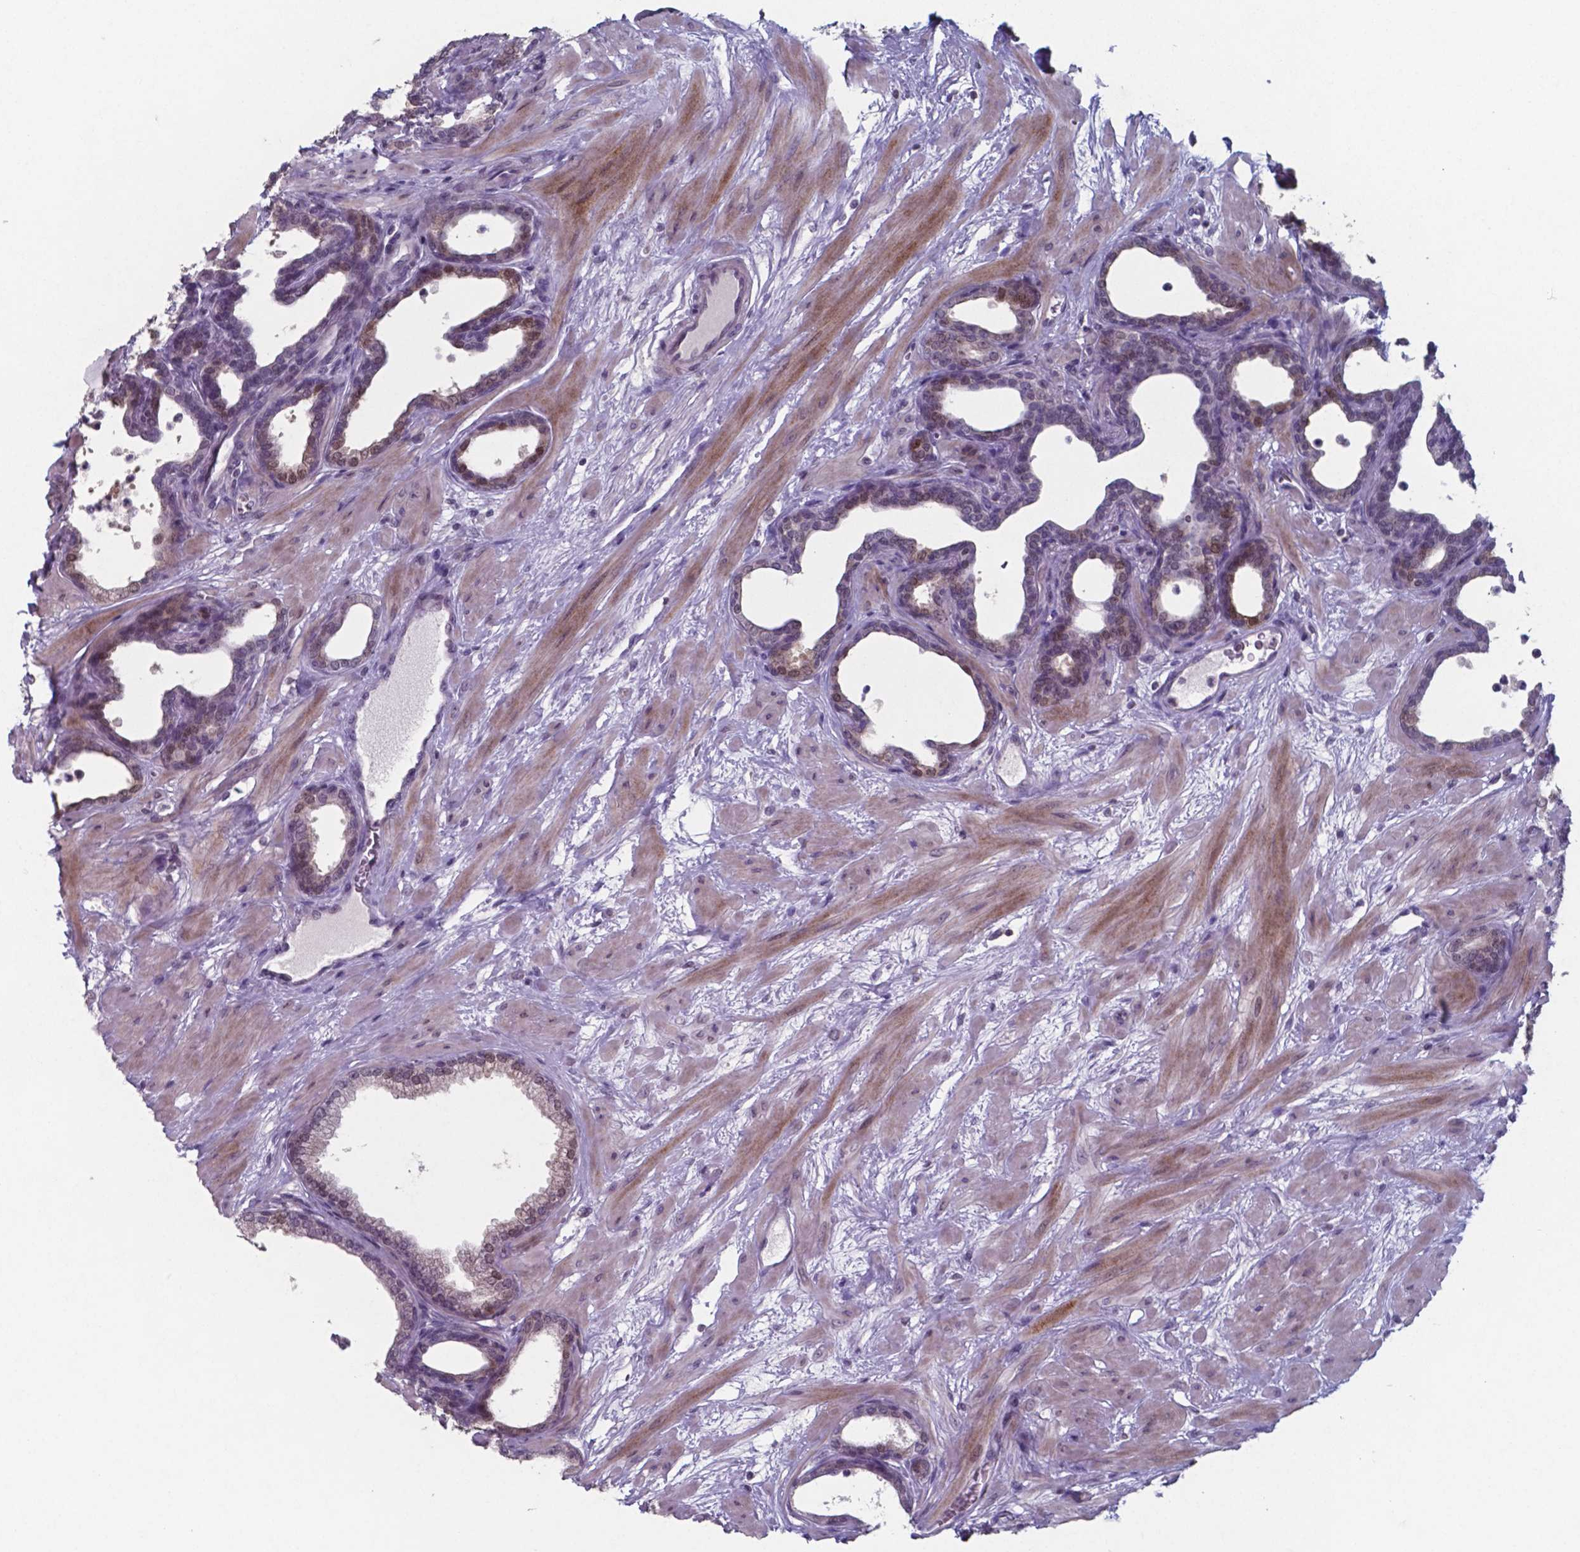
{"staining": {"intensity": "moderate", "quantity": "25%-75%", "location": "nuclear"}, "tissue": "prostate", "cell_type": "Glandular cells", "image_type": "normal", "snomed": [{"axis": "morphology", "description": "Normal tissue, NOS"}, {"axis": "topography", "description": "Prostate"}], "caption": "An immunohistochemistry histopathology image of normal tissue is shown. Protein staining in brown highlights moderate nuclear positivity in prostate within glandular cells.", "gene": "TDP2", "patient": {"sex": "male", "age": 37}}